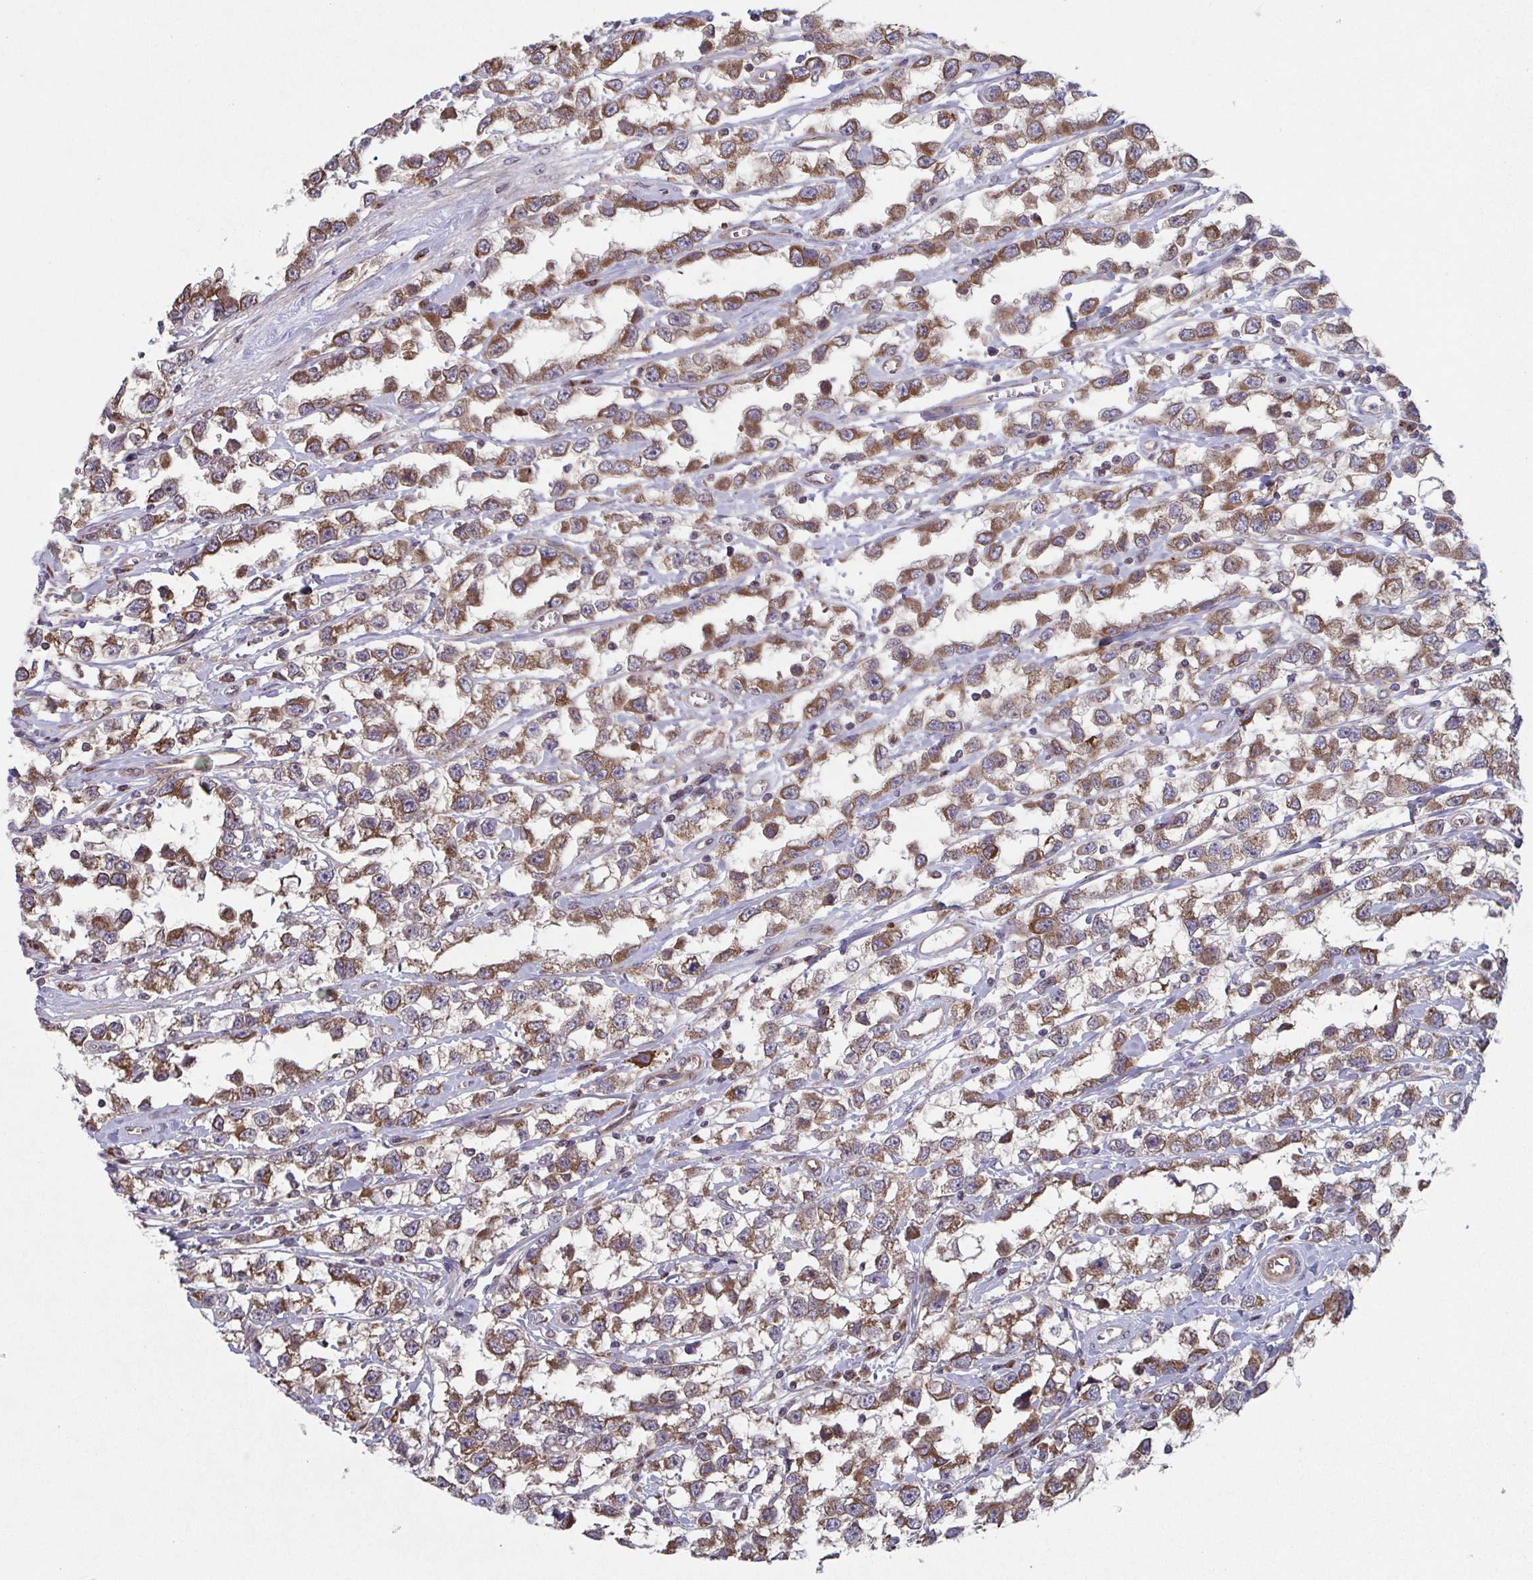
{"staining": {"intensity": "moderate", "quantity": ">75%", "location": "cytoplasmic/membranous"}, "tissue": "testis cancer", "cell_type": "Tumor cells", "image_type": "cancer", "snomed": [{"axis": "morphology", "description": "Seminoma, NOS"}, {"axis": "topography", "description": "Testis"}], "caption": "Protein expression analysis of human testis seminoma reveals moderate cytoplasmic/membranous expression in about >75% of tumor cells.", "gene": "COPB1", "patient": {"sex": "male", "age": 34}}